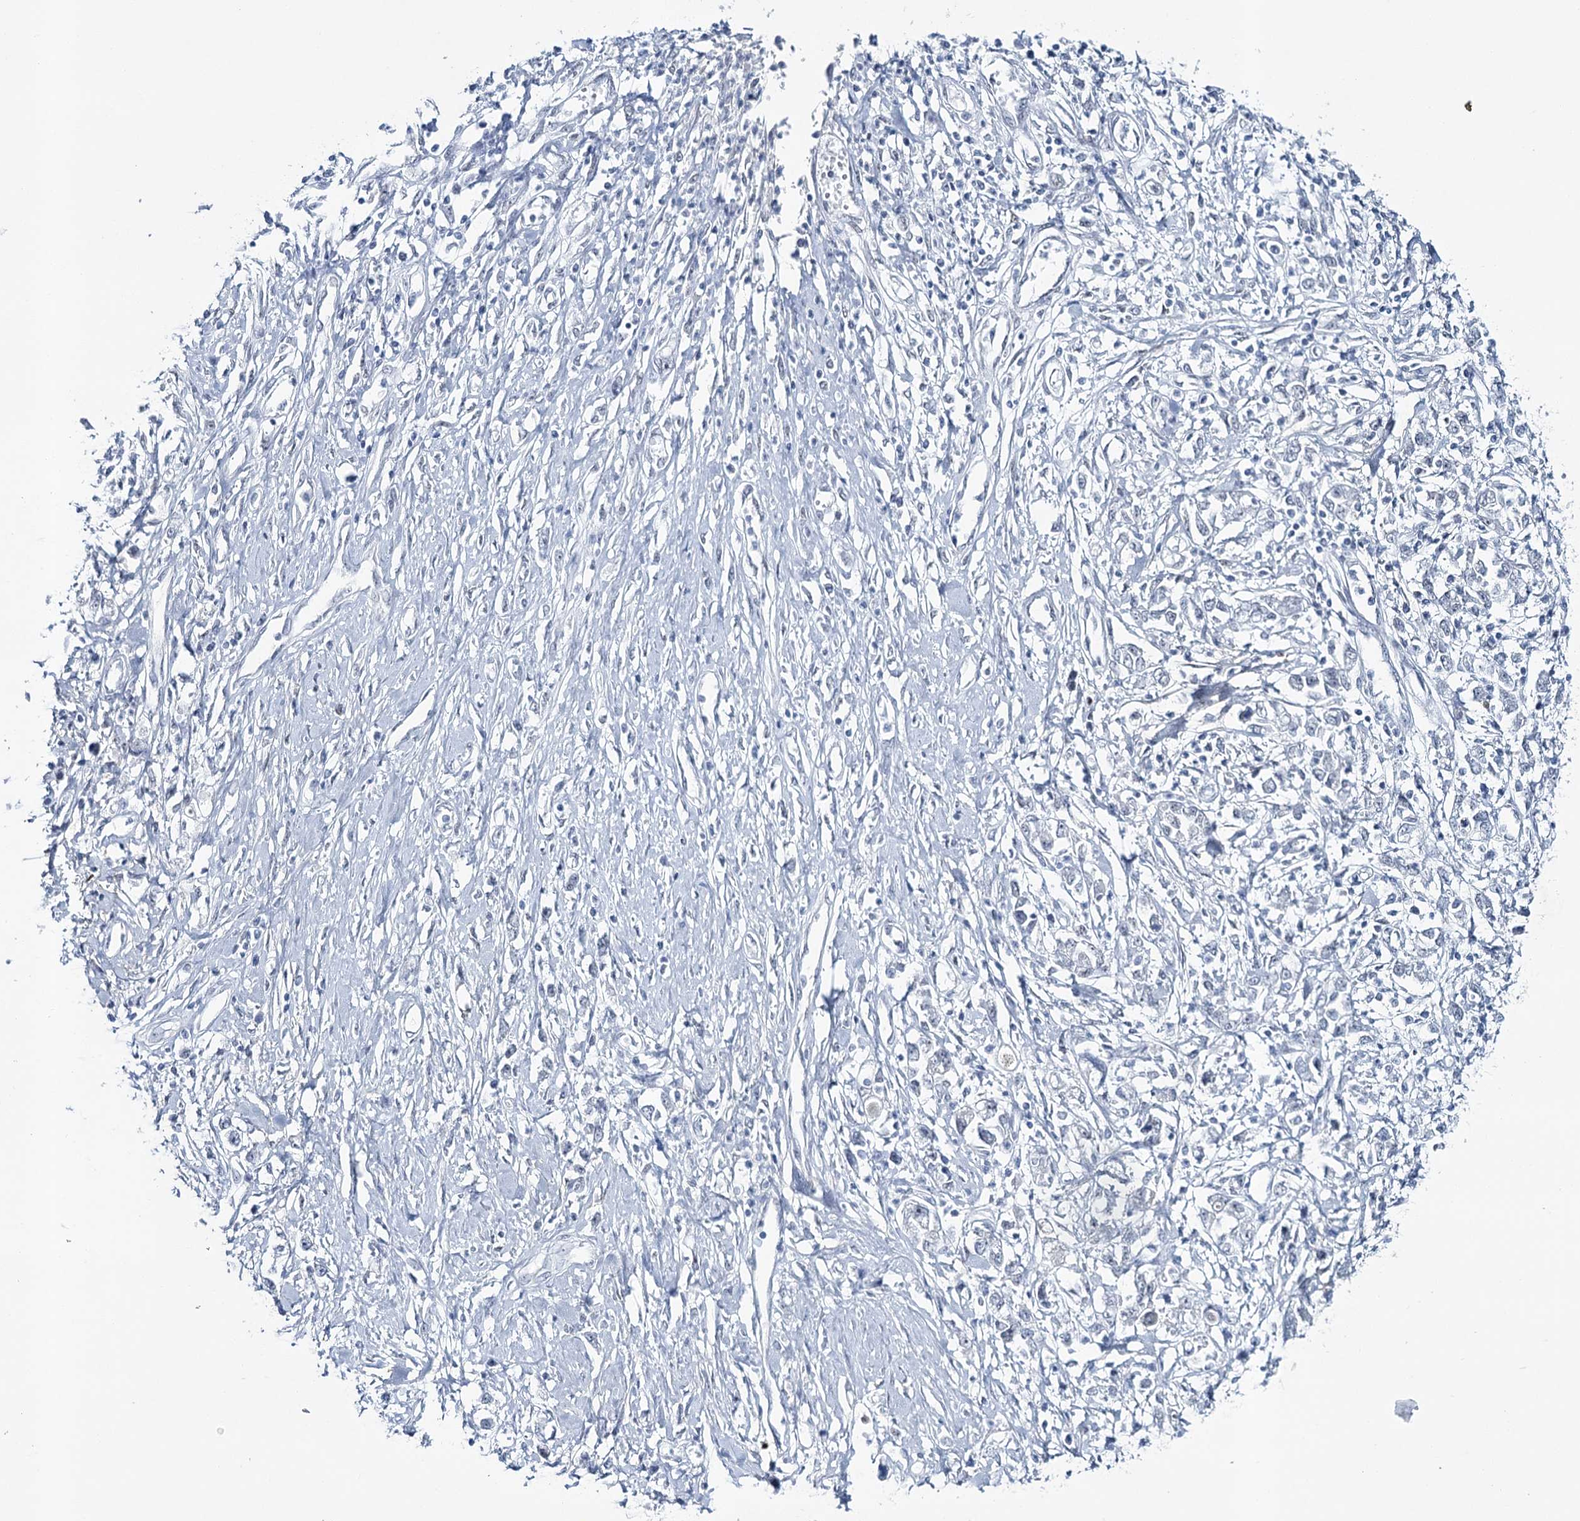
{"staining": {"intensity": "negative", "quantity": "none", "location": "none"}, "tissue": "stomach cancer", "cell_type": "Tumor cells", "image_type": "cancer", "snomed": [{"axis": "morphology", "description": "Adenocarcinoma, NOS"}, {"axis": "topography", "description": "Stomach"}], "caption": "DAB immunohistochemical staining of stomach adenocarcinoma shows no significant staining in tumor cells.", "gene": "ZC3H8", "patient": {"sex": "female", "age": 76}}